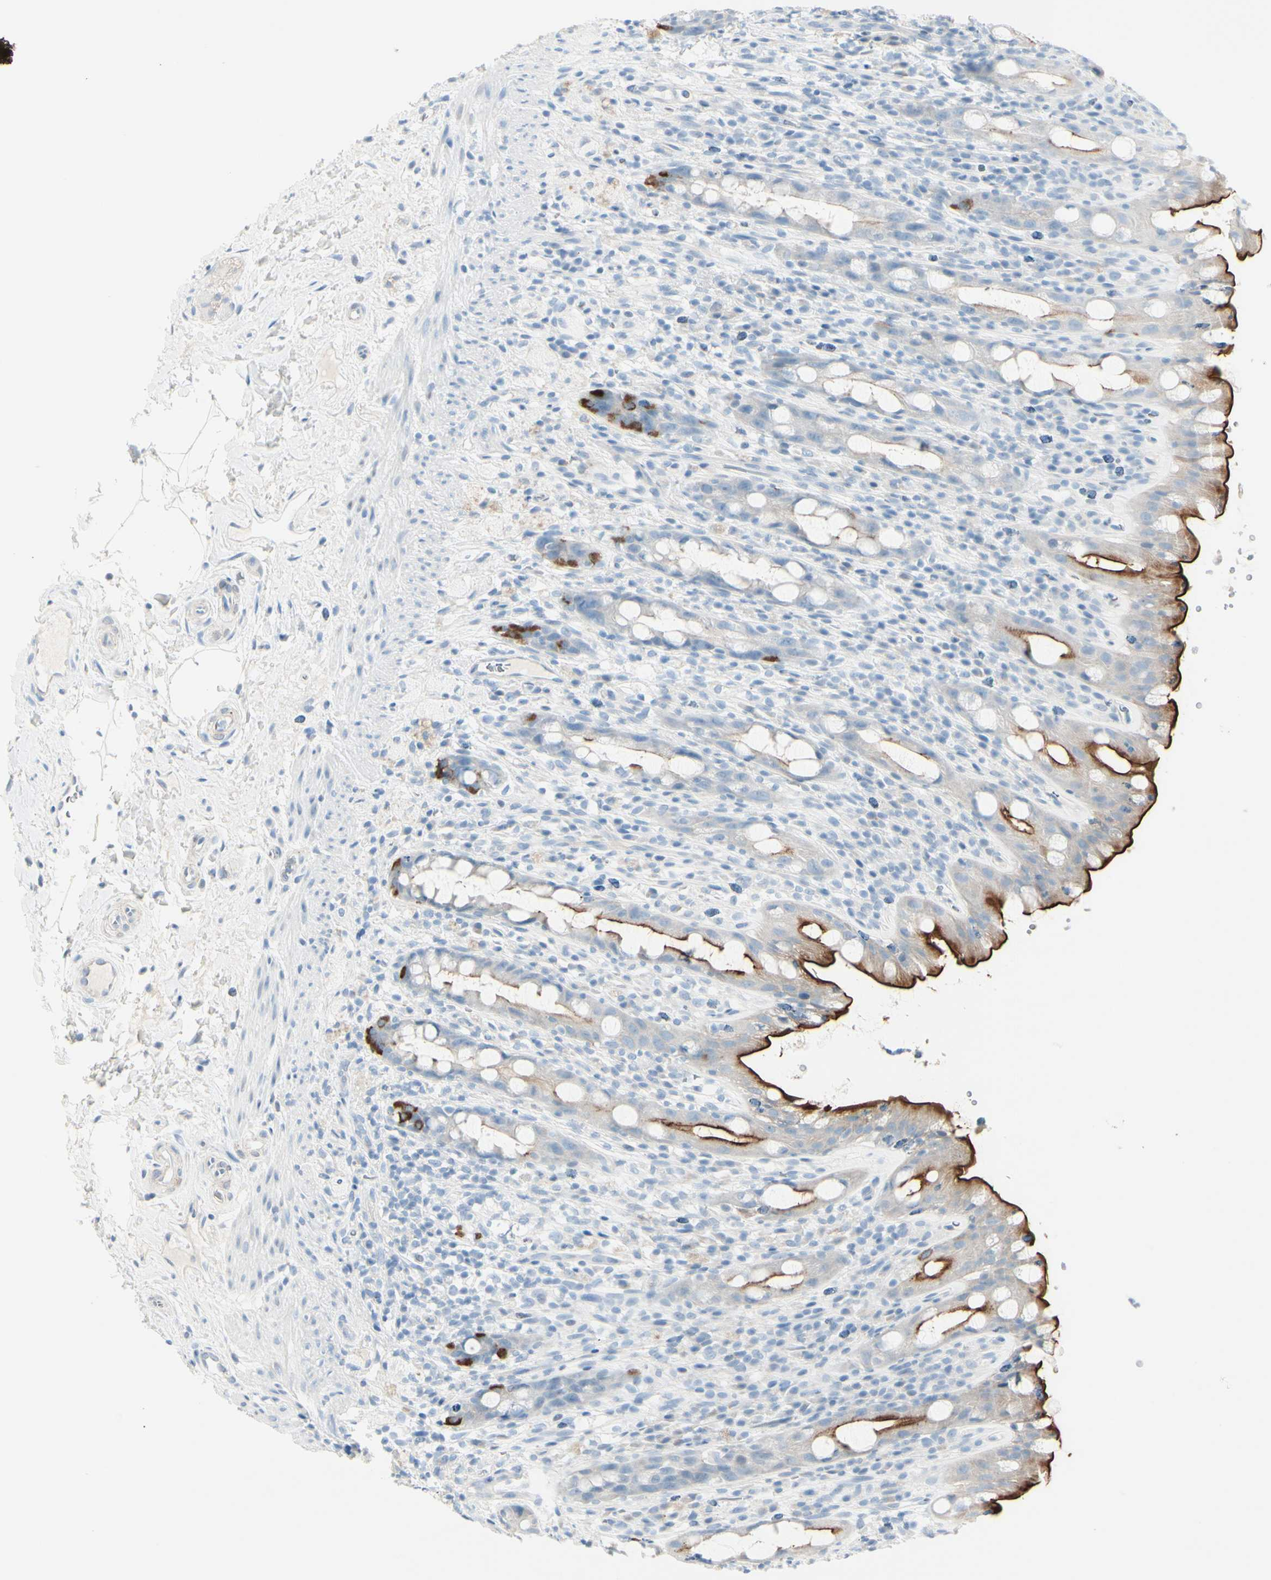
{"staining": {"intensity": "strong", "quantity": ">75%", "location": "cytoplasmic/membranous"}, "tissue": "rectum", "cell_type": "Glandular cells", "image_type": "normal", "snomed": [{"axis": "morphology", "description": "Normal tissue, NOS"}, {"axis": "topography", "description": "Rectum"}], "caption": "Rectum stained with DAB (3,3'-diaminobenzidine) immunohistochemistry (IHC) exhibits high levels of strong cytoplasmic/membranous expression in about >75% of glandular cells.", "gene": "CDHR5", "patient": {"sex": "male", "age": 44}}